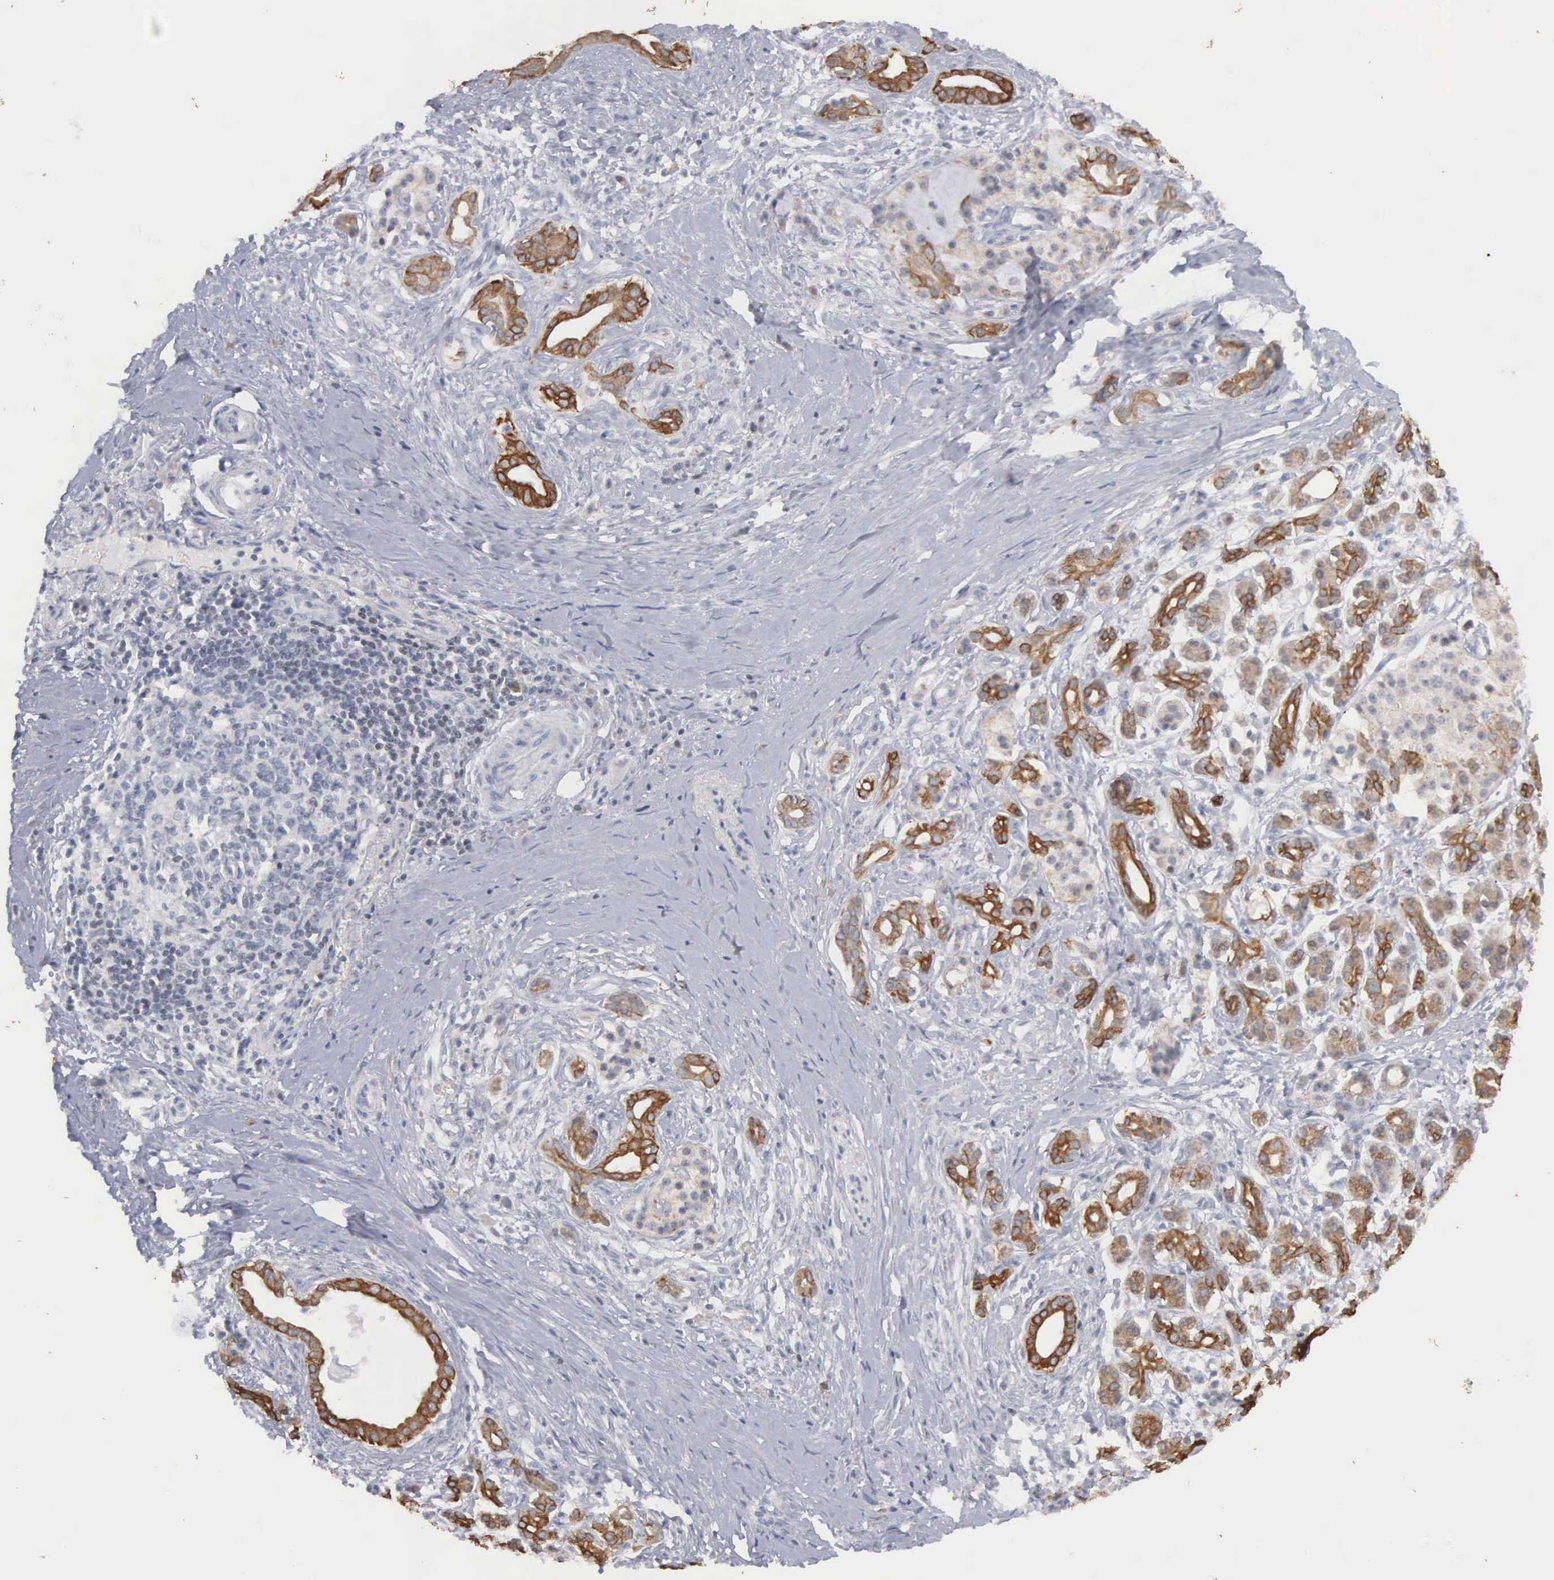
{"staining": {"intensity": "moderate", "quantity": "25%-75%", "location": "cytoplasmic/membranous"}, "tissue": "pancreatic cancer", "cell_type": "Tumor cells", "image_type": "cancer", "snomed": [{"axis": "morphology", "description": "Adenocarcinoma, NOS"}, {"axis": "topography", "description": "Pancreas"}], "caption": "Approximately 25%-75% of tumor cells in human pancreatic cancer demonstrate moderate cytoplasmic/membranous protein expression as visualized by brown immunohistochemical staining.", "gene": "WDR89", "patient": {"sex": "male", "age": 59}}